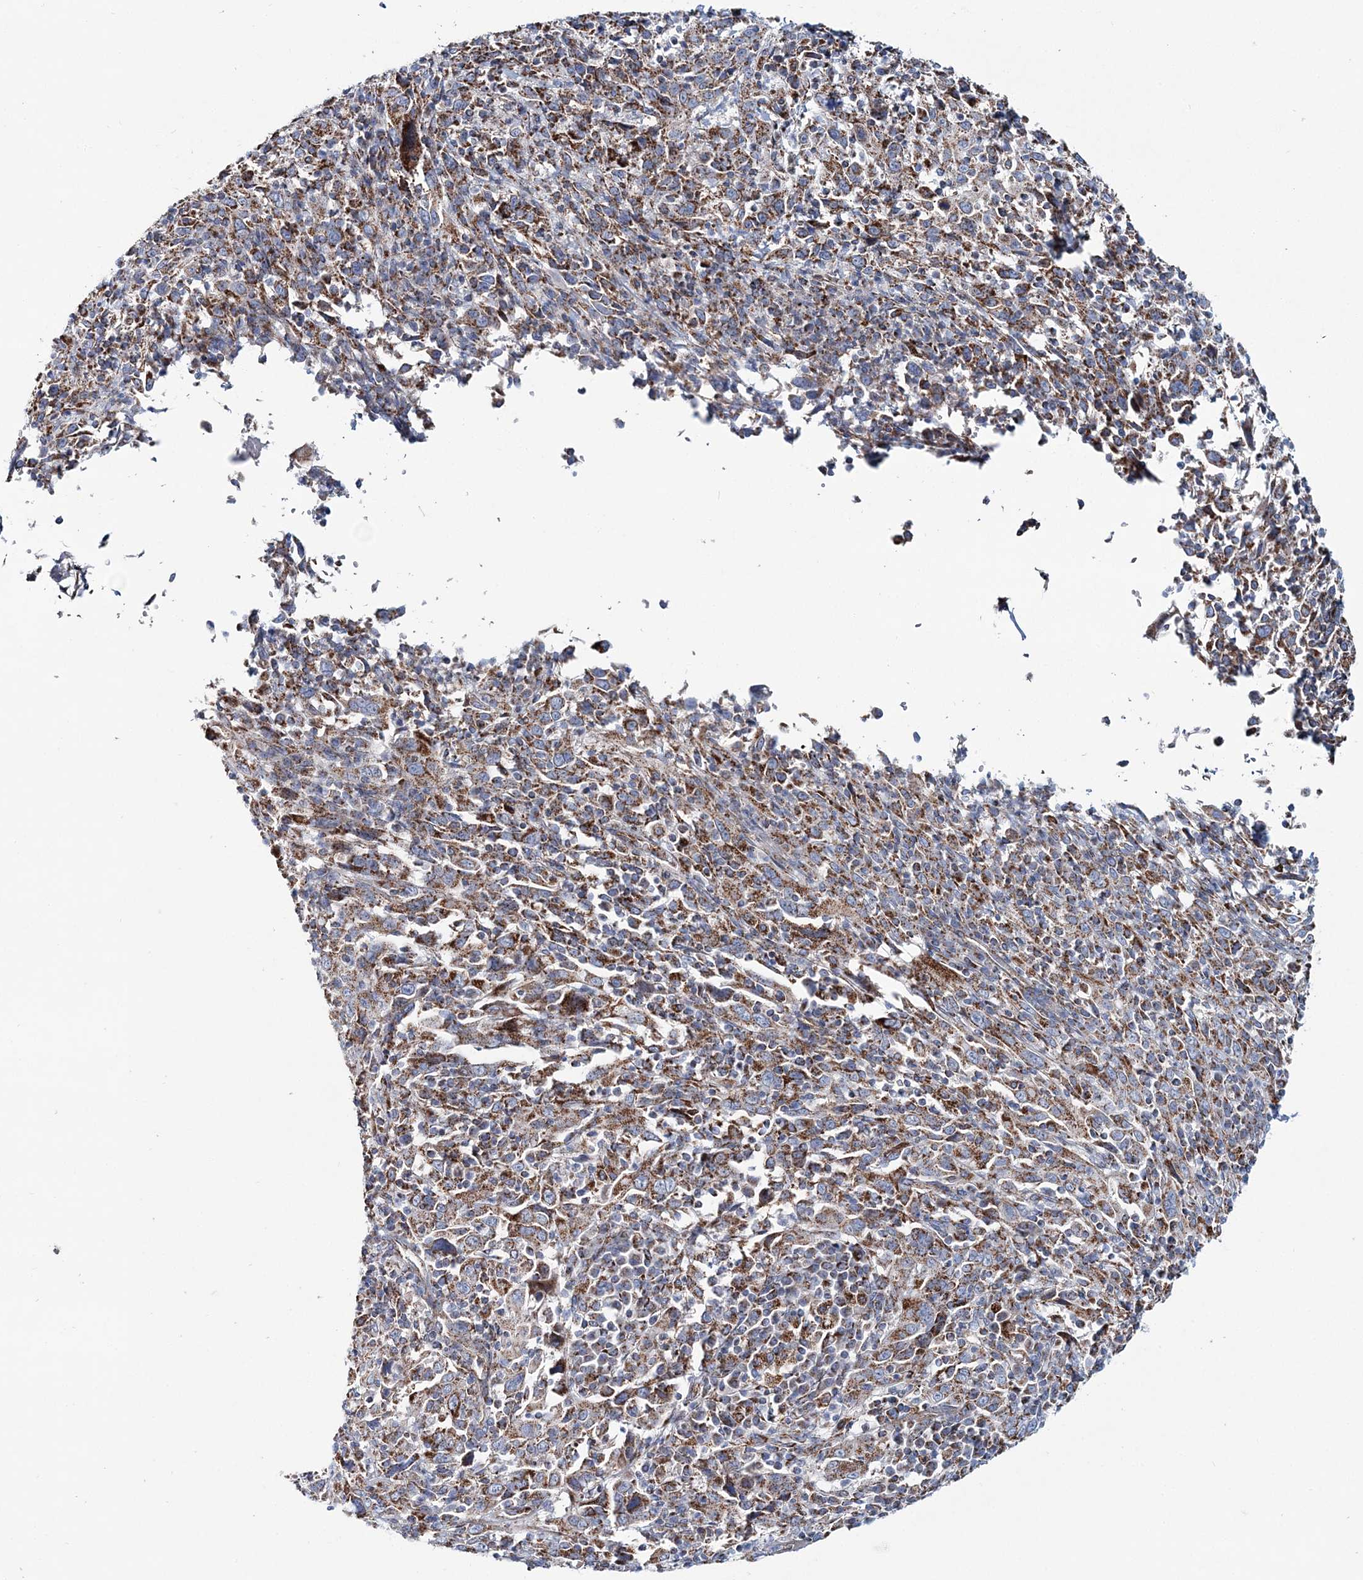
{"staining": {"intensity": "moderate", "quantity": ">75%", "location": "cytoplasmic/membranous"}, "tissue": "cervical cancer", "cell_type": "Tumor cells", "image_type": "cancer", "snomed": [{"axis": "morphology", "description": "Squamous cell carcinoma, NOS"}, {"axis": "topography", "description": "Cervix"}], "caption": "Protein staining demonstrates moderate cytoplasmic/membranous staining in approximately >75% of tumor cells in cervical cancer.", "gene": "ARHGAP6", "patient": {"sex": "female", "age": 46}}